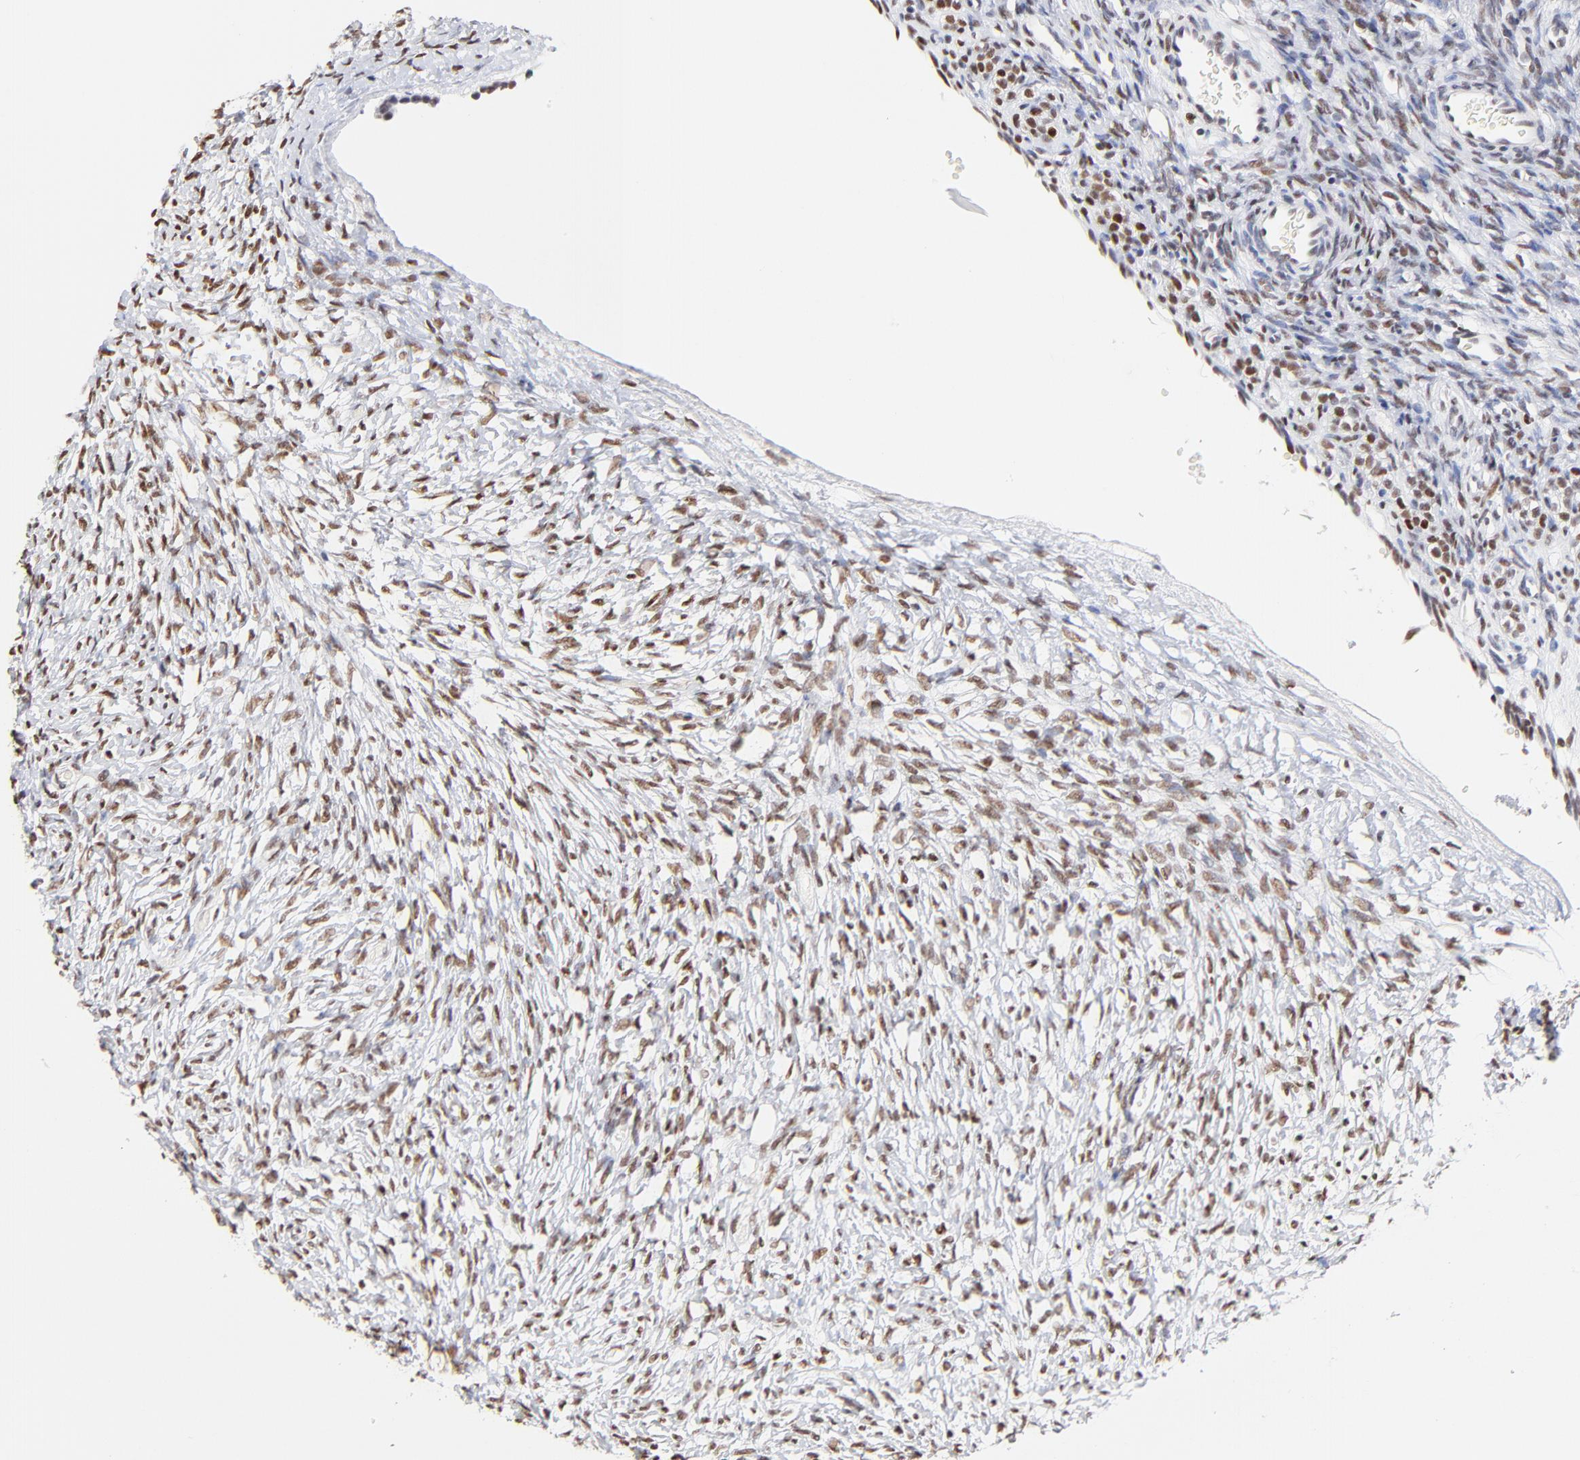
{"staining": {"intensity": "moderate", "quantity": ">75%", "location": "nuclear"}, "tissue": "ovary", "cell_type": "Ovarian stroma cells", "image_type": "normal", "snomed": [{"axis": "morphology", "description": "Normal tissue, NOS"}, {"axis": "topography", "description": "Ovary"}], "caption": "The histopathology image reveals staining of benign ovary, revealing moderate nuclear protein positivity (brown color) within ovarian stroma cells.", "gene": "ZNF74", "patient": {"sex": "female", "age": 35}}